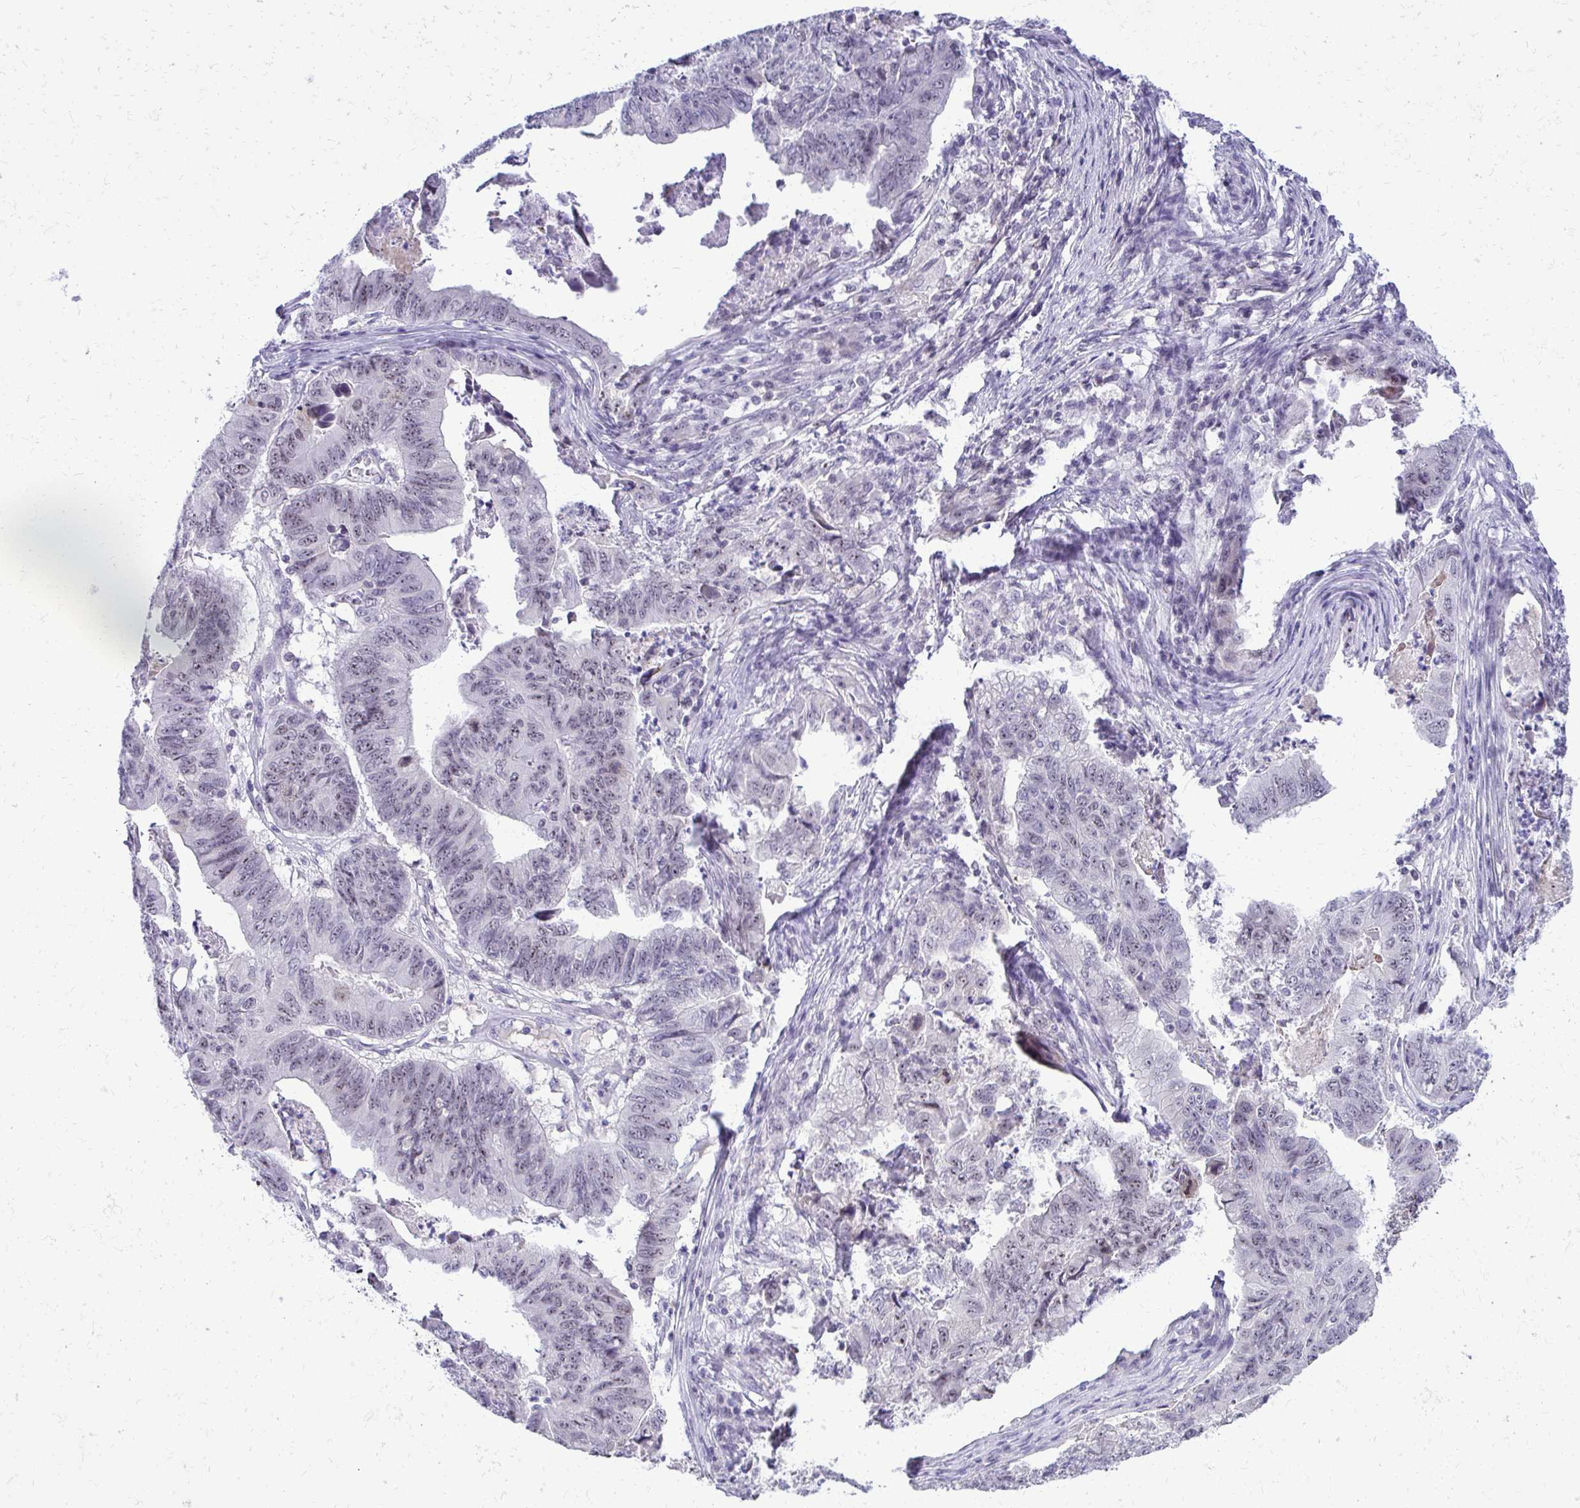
{"staining": {"intensity": "weak", "quantity": "25%-75%", "location": "nuclear"}, "tissue": "stomach cancer", "cell_type": "Tumor cells", "image_type": "cancer", "snomed": [{"axis": "morphology", "description": "Adenocarcinoma, NOS"}, {"axis": "topography", "description": "Stomach, lower"}], "caption": "Tumor cells reveal weak nuclear positivity in approximately 25%-75% of cells in adenocarcinoma (stomach).", "gene": "NIFK", "patient": {"sex": "male", "age": 77}}